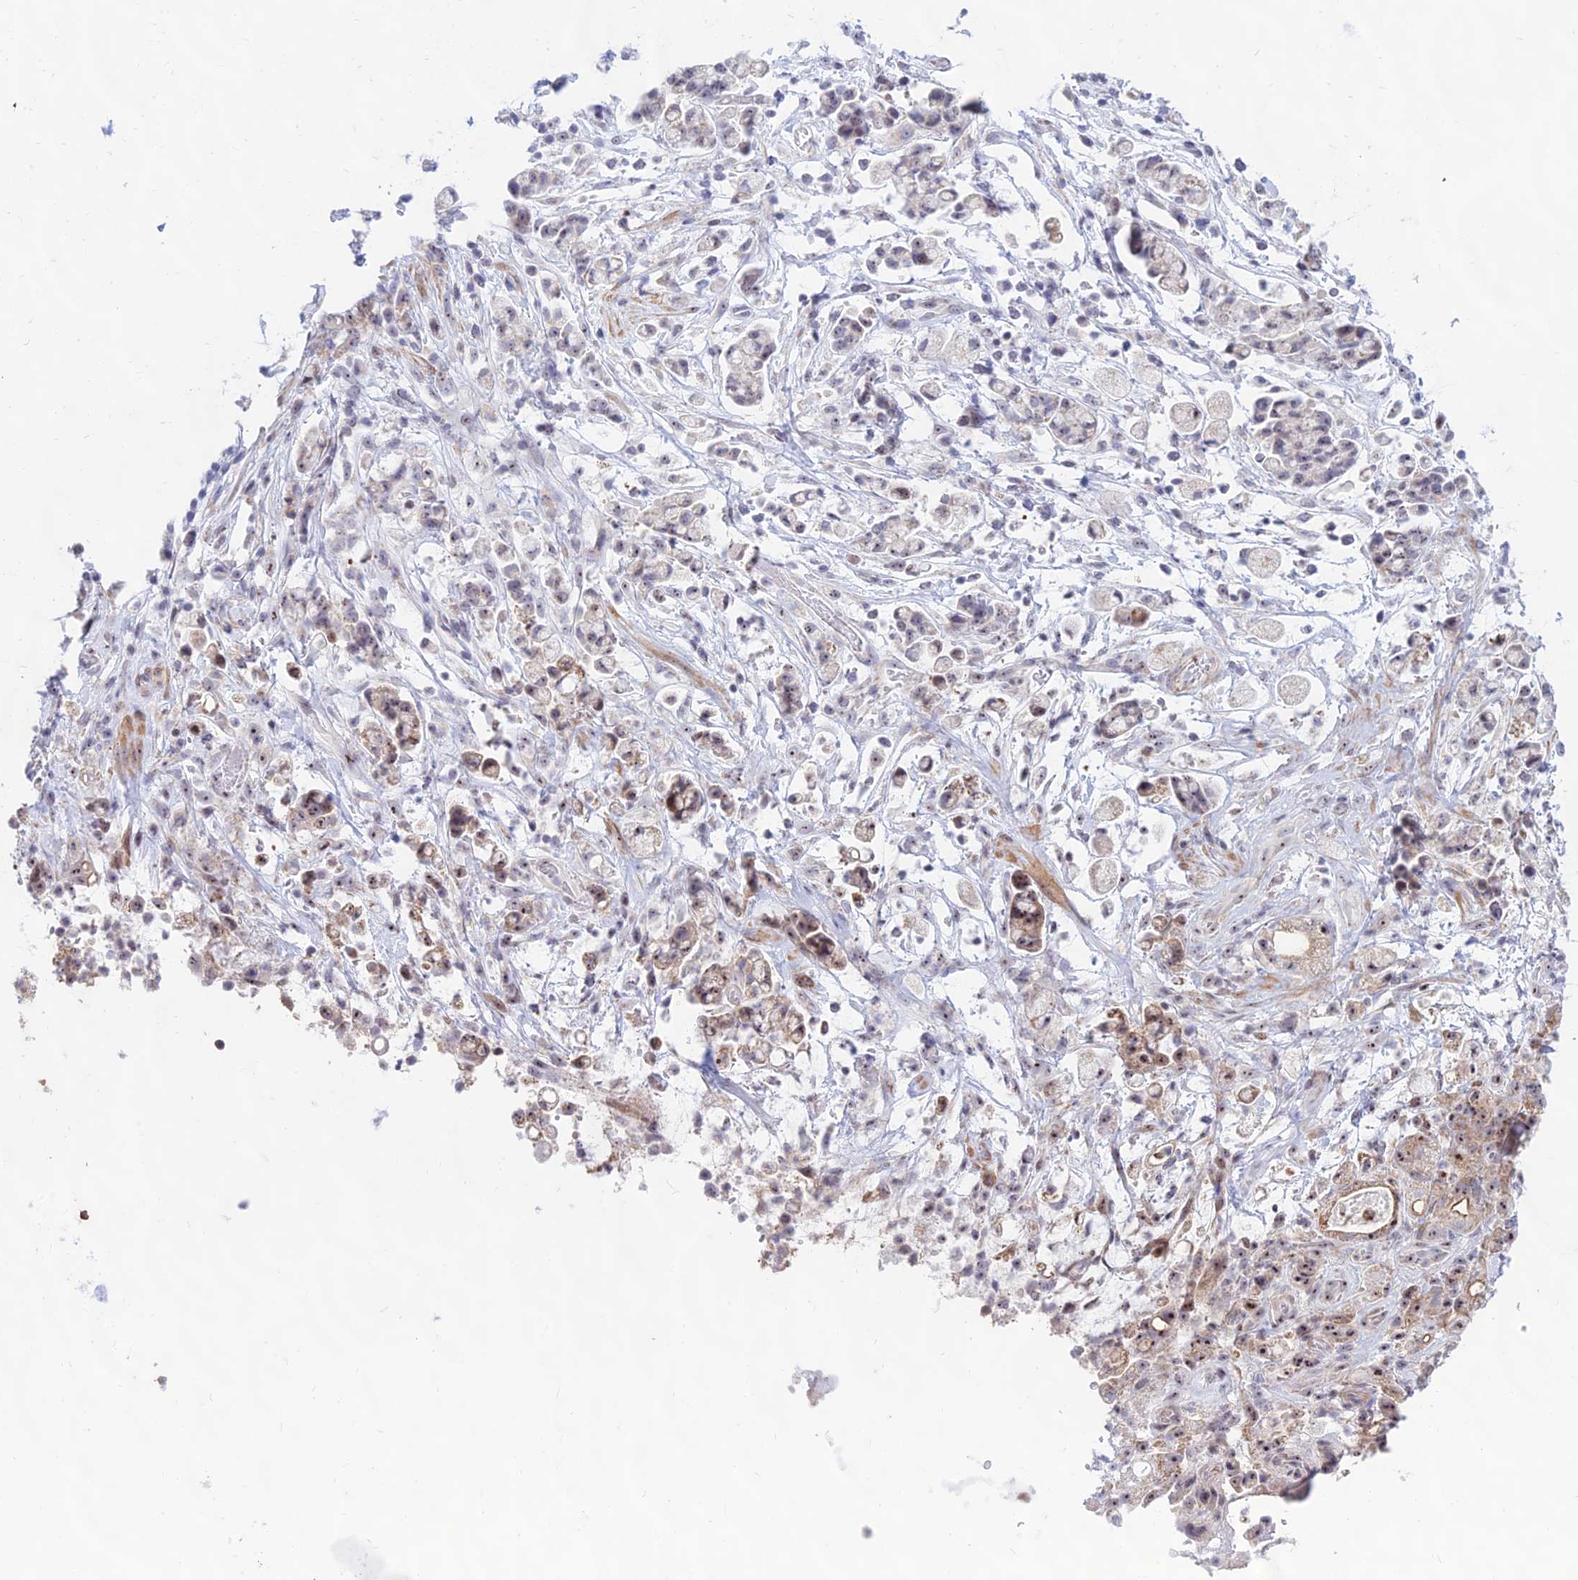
{"staining": {"intensity": "moderate", "quantity": "<25%", "location": "cytoplasmic/membranous,nuclear"}, "tissue": "stomach cancer", "cell_type": "Tumor cells", "image_type": "cancer", "snomed": [{"axis": "morphology", "description": "Adenocarcinoma, NOS"}, {"axis": "topography", "description": "Stomach"}], "caption": "Stomach adenocarcinoma stained with a protein marker reveals moderate staining in tumor cells.", "gene": "KRR1", "patient": {"sex": "female", "age": 60}}